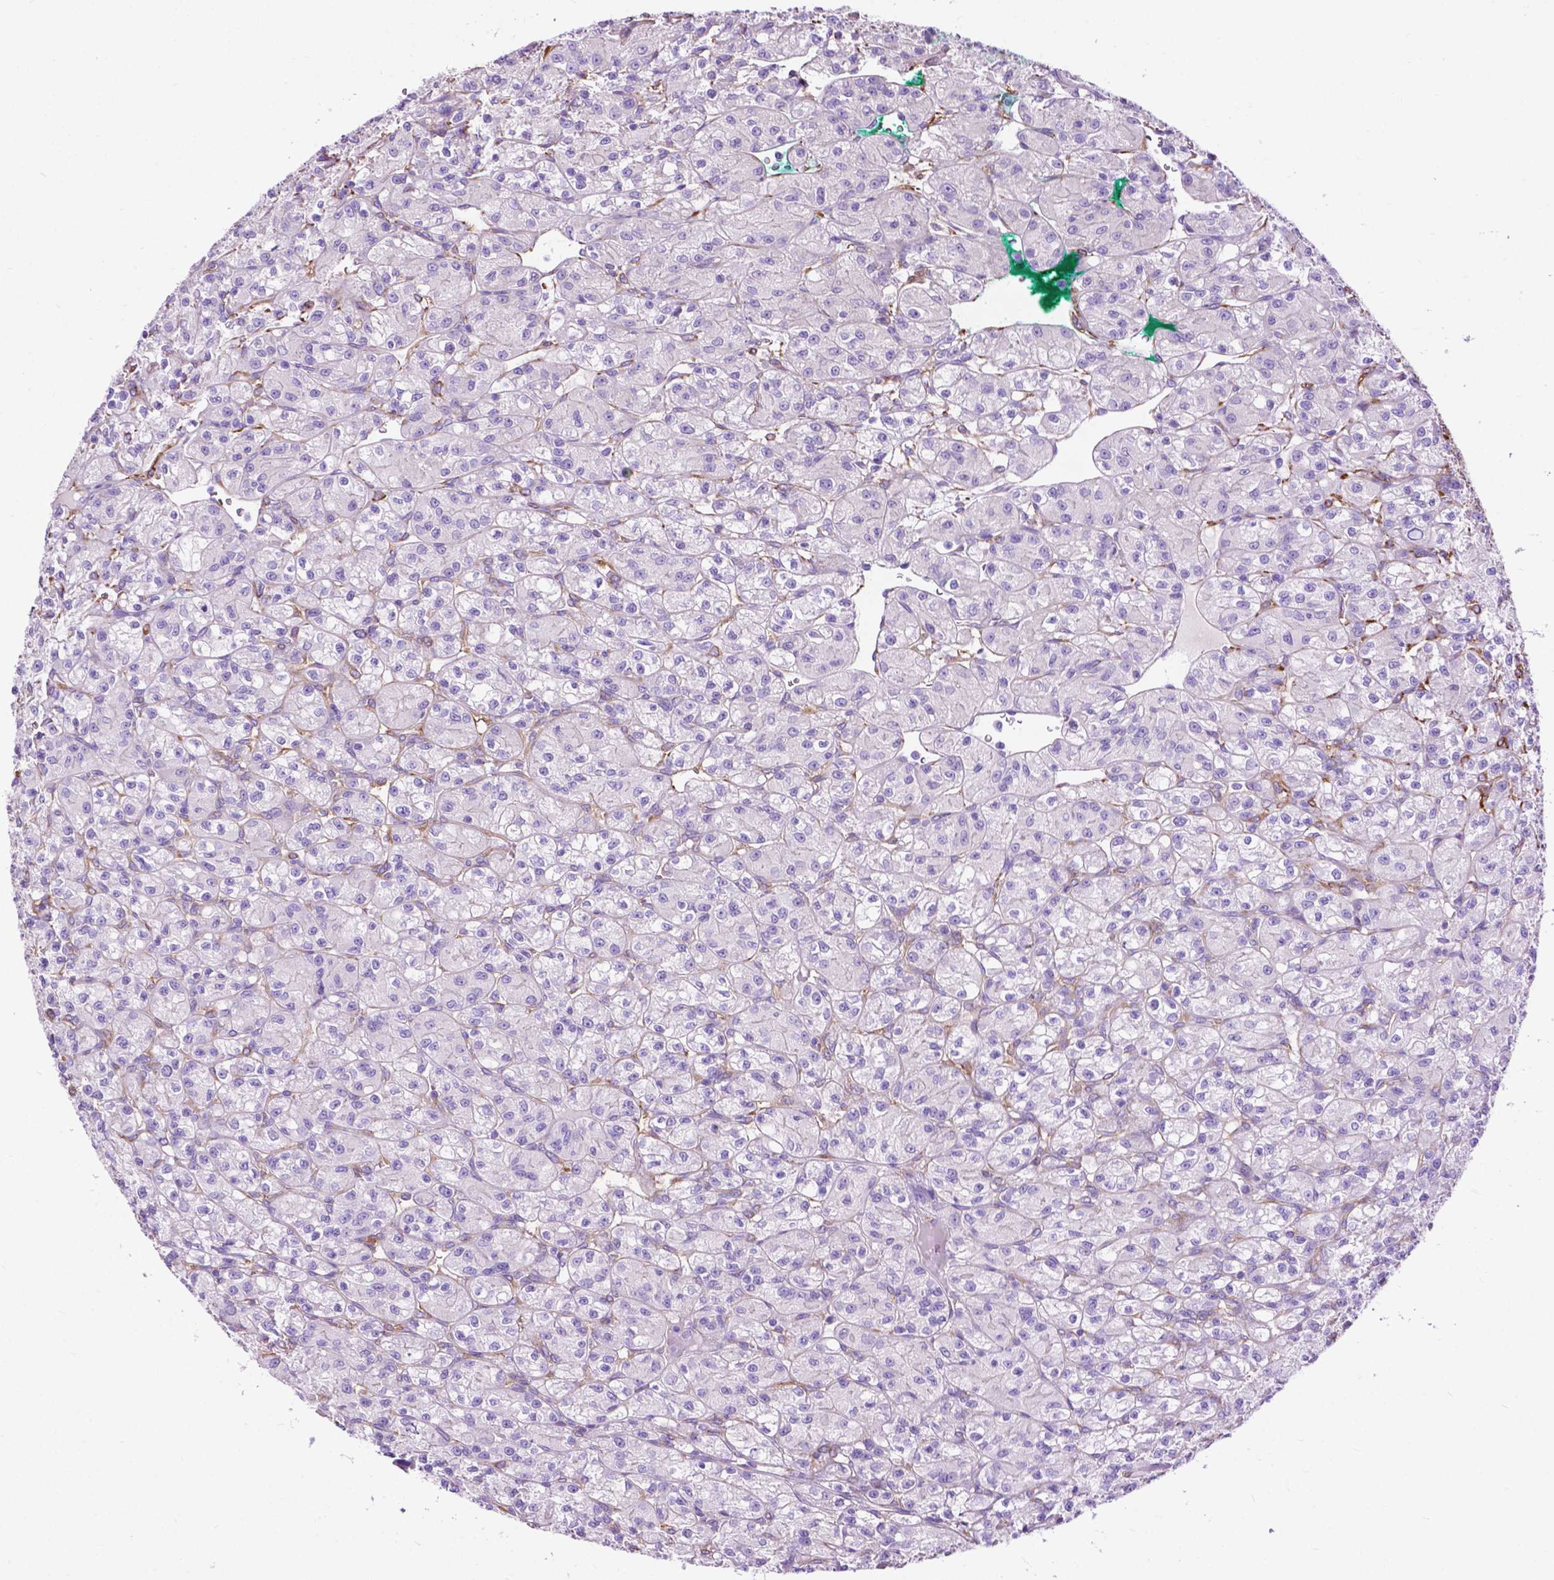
{"staining": {"intensity": "negative", "quantity": "none", "location": "none"}, "tissue": "renal cancer", "cell_type": "Tumor cells", "image_type": "cancer", "snomed": [{"axis": "morphology", "description": "Adenocarcinoma, NOS"}, {"axis": "topography", "description": "Kidney"}], "caption": "The image displays no significant expression in tumor cells of adenocarcinoma (renal).", "gene": "PCDHA12", "patient": {"sex": "female", "age": 70}}